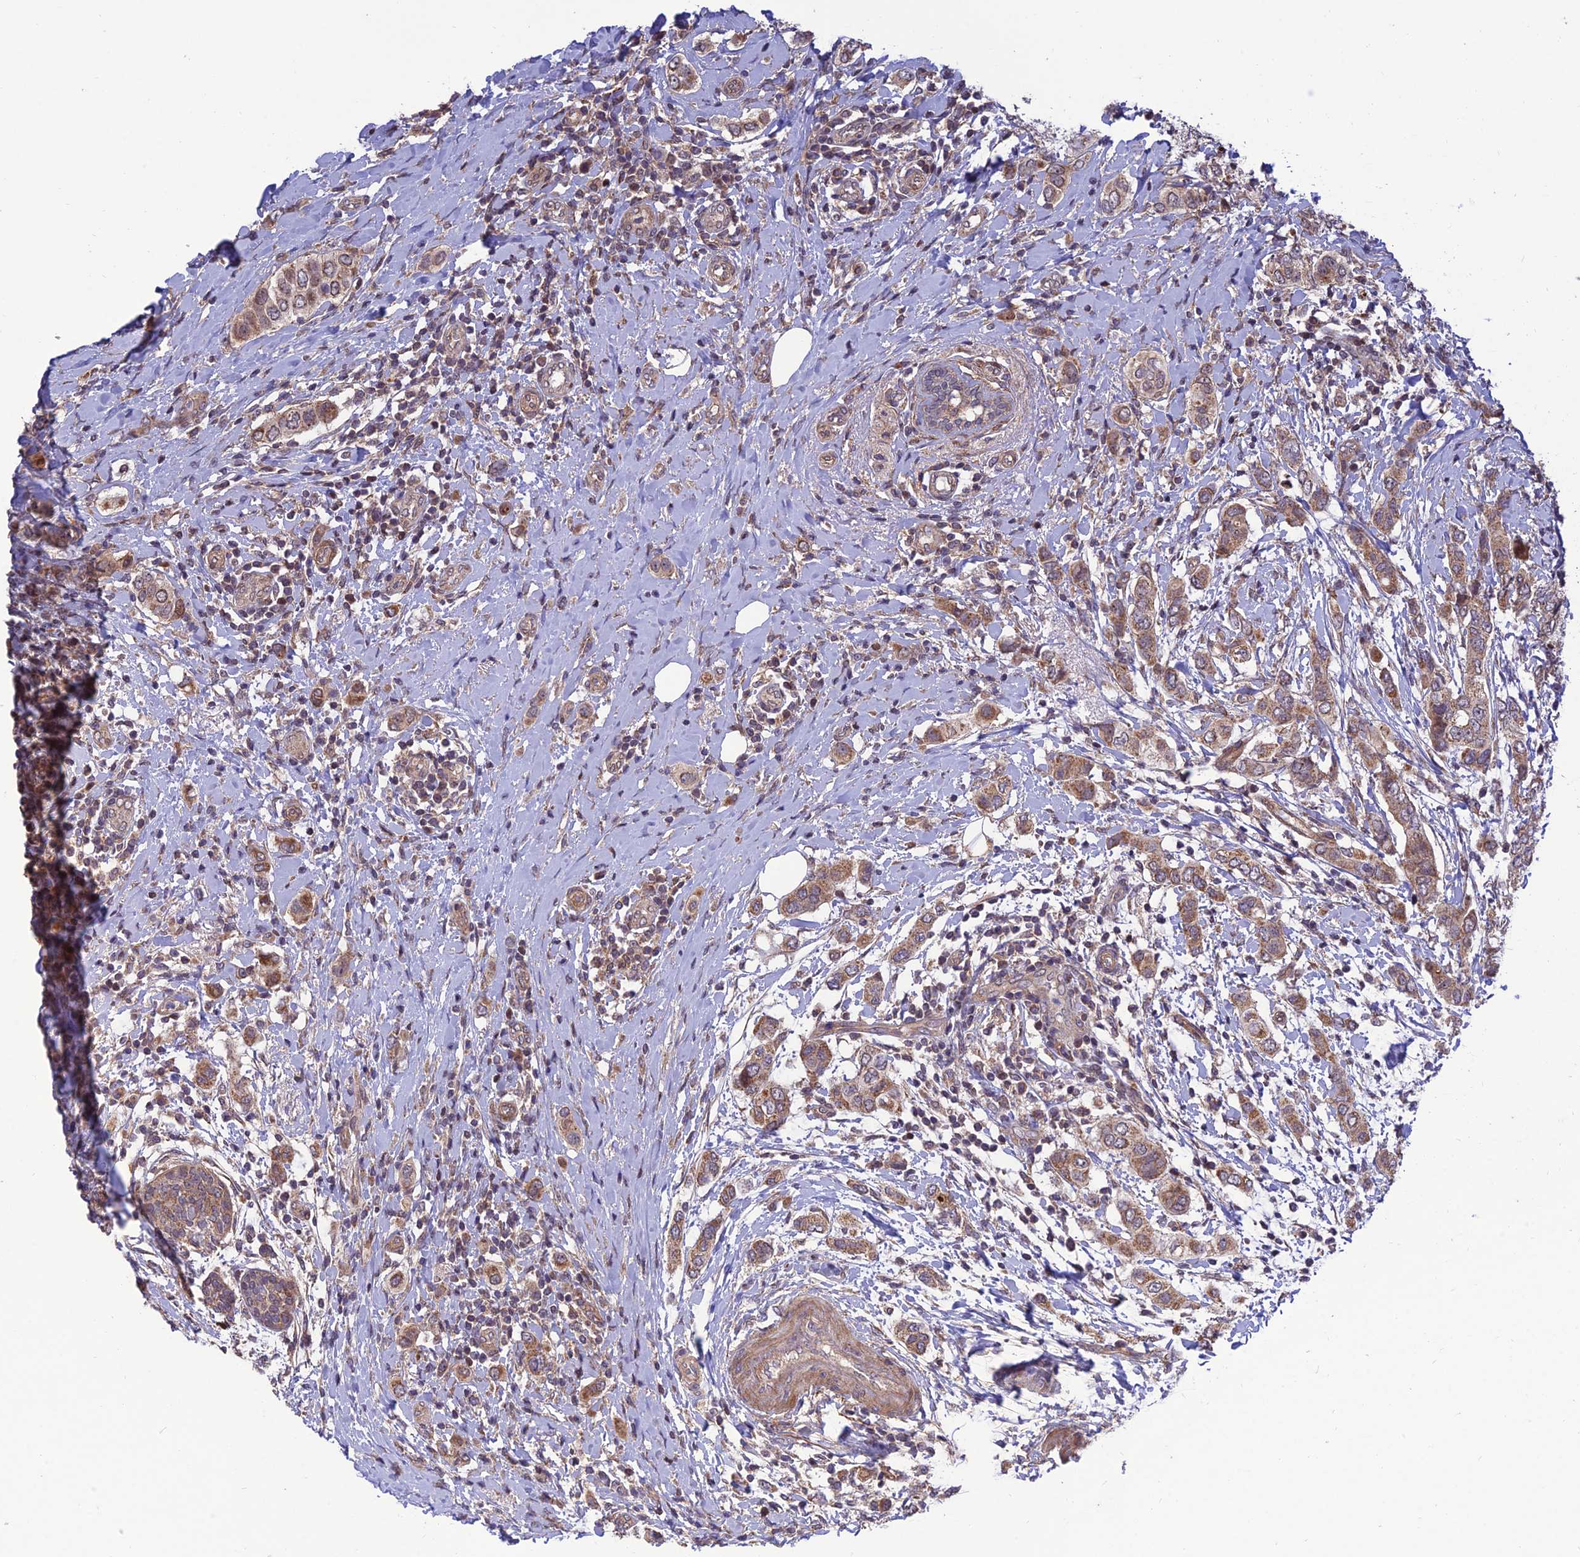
{"staining": {"intensity": "moderate", "quantity": ">75%", "location": "cytoplasmic/membranous"}, "tissue": "breast cancer", "cell_type": "Tumor cells", "image_type": "cancer", "snomed": [{"axis": "morphology", "description": "Lobular carcinoma"}, {"axis": "topography", "description": "Breast"}], "caption": "This micrograph exhibits IHC staining of human lobular carcinoma (breast), with medium moderate cytoplasmic/membranous staining in approximately >75% of tumor cells.", "gene": "PLEKHG2", "patient": {"sex": "female", "age": 51}}